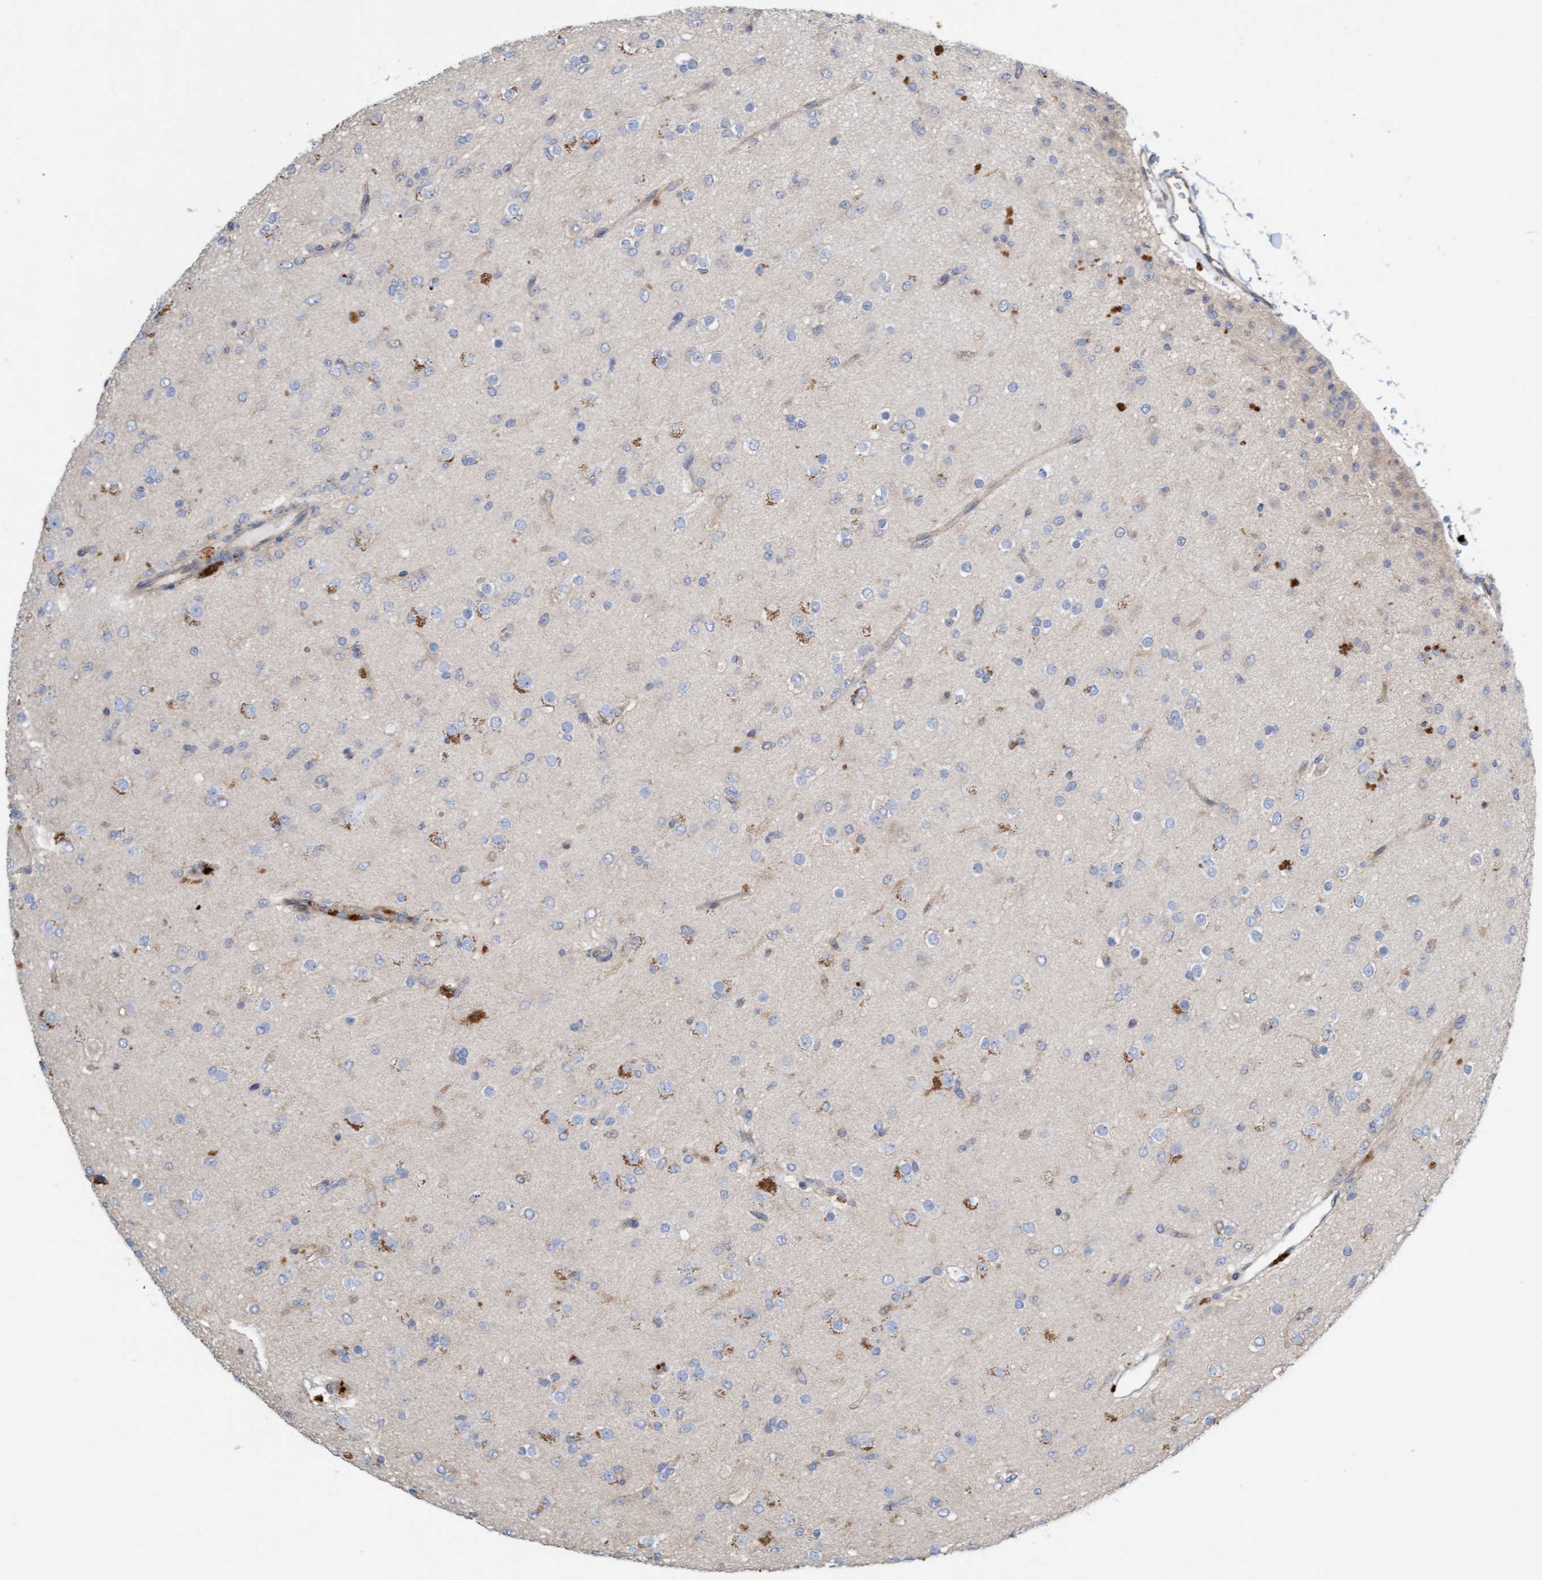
{"staining": {"intensity": "negative", "quantity": "none", "location": "none"}, "tissue": "glioma", "cell_type": "Tumor cells", "image_type": "cancer", "snomed": [{"axis": "morphology", "description": "Glioma, malignant, Low grade"}, {"axis": "topography", "description": "Brain"}], "caption": "The micrograph exhibits no significant staining in tumor cells of glioma. (Stains: DAB immunohistochemistry (IHC) with hematoxylin counter stain, Microscopy: brightfield microscopy at high magnification).", "gene": "PRKD2", "patient": {"sex": "male", "age": 65}}